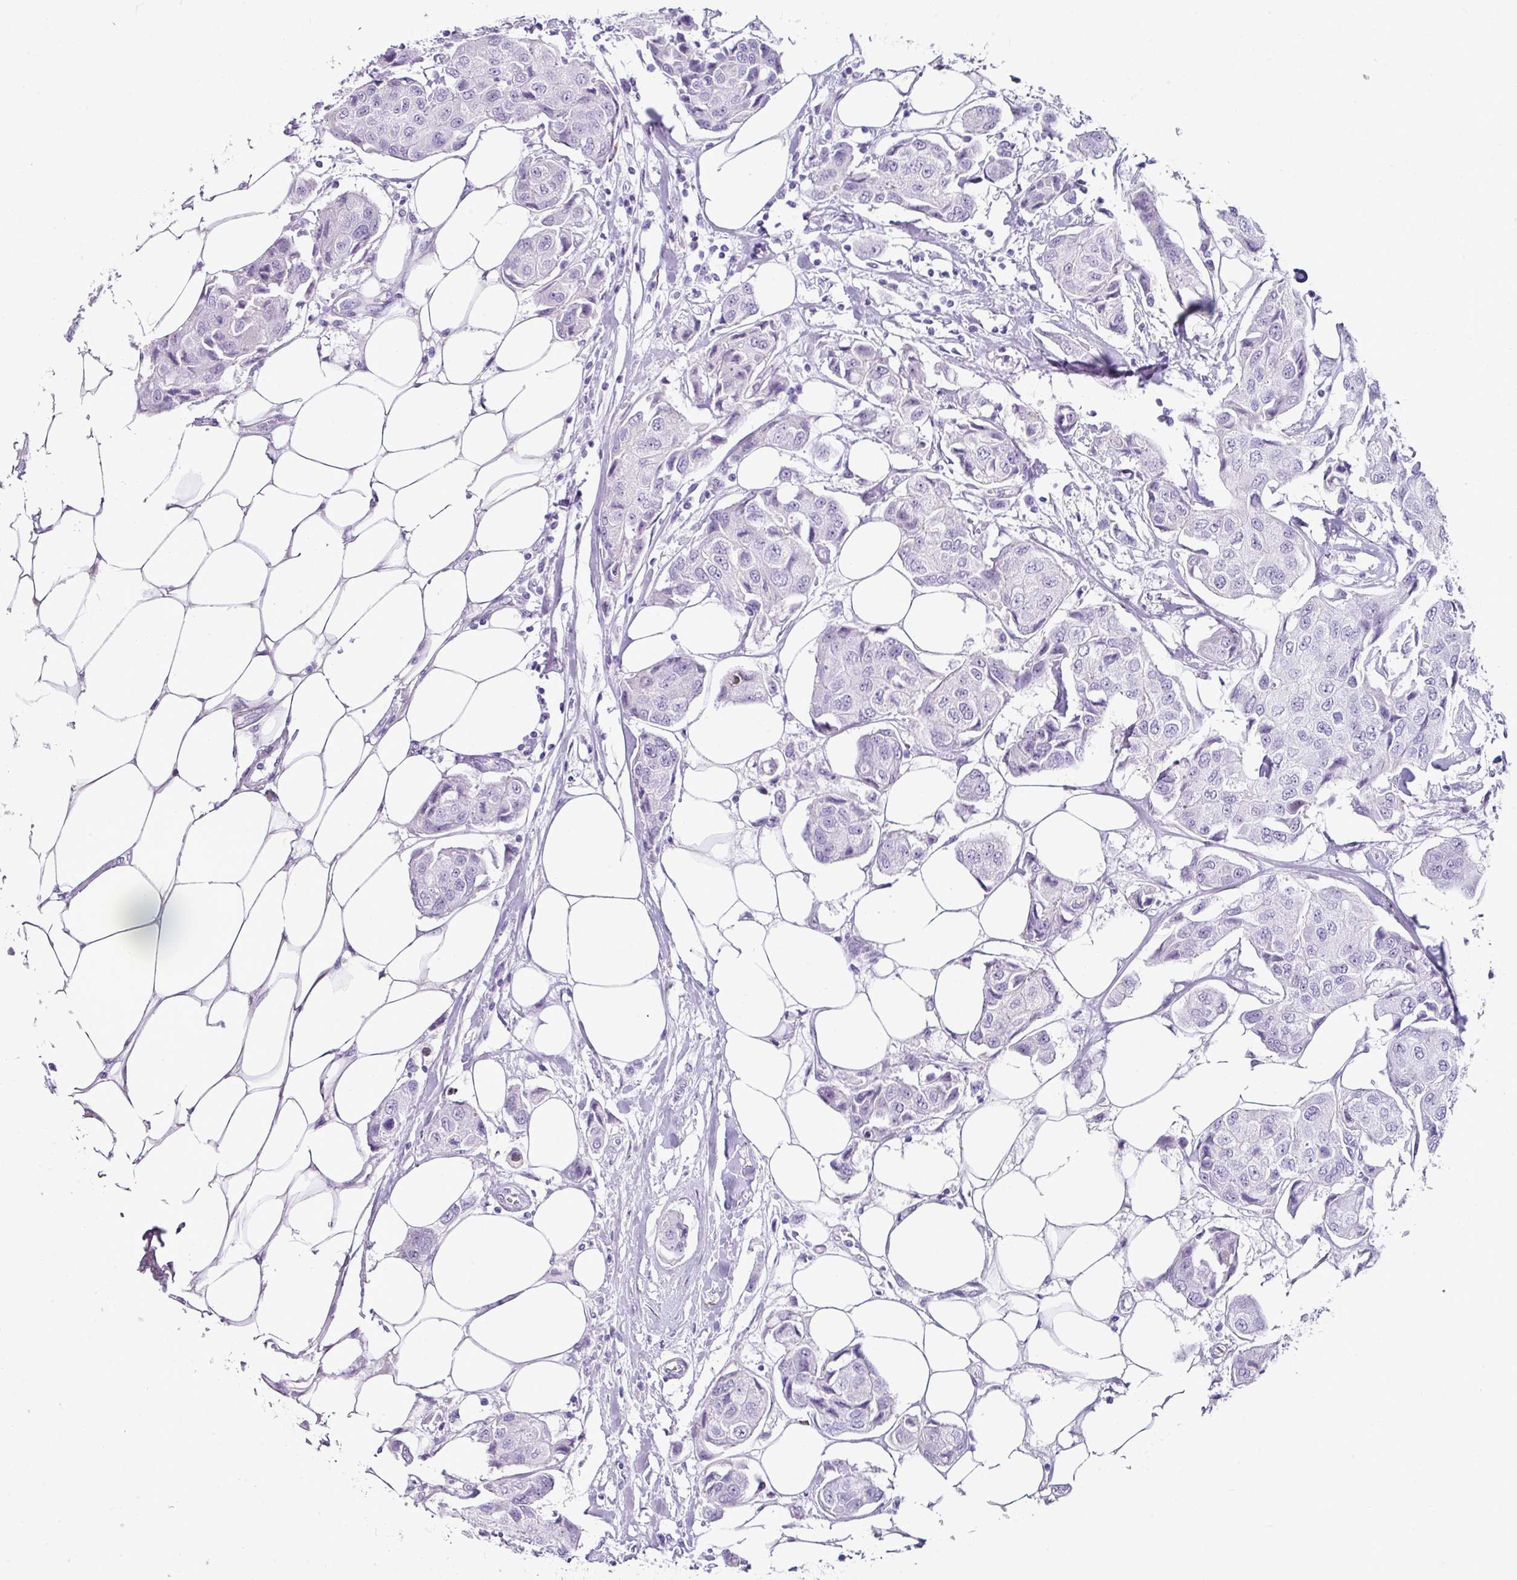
{"staining": {"intensity": "negative", "quantity": "none", "location": "none"}, "tissue": "breast cancer", "cell_type": "Tumor cells", "image_type": "cancer", "snomed": [{"axis": "morphology", "description": "Duct carcinoma"}, {"axis": "topography", "description": "Breast"}, {"axis": "topography", "description": "Lymph node"}], "caption": "IHC image of human breast cancer stained for a protein (brown), which displays no expression in tumor cells.", "gene": "TRA2A", "patient": {"sex": "female", "age": 80}}